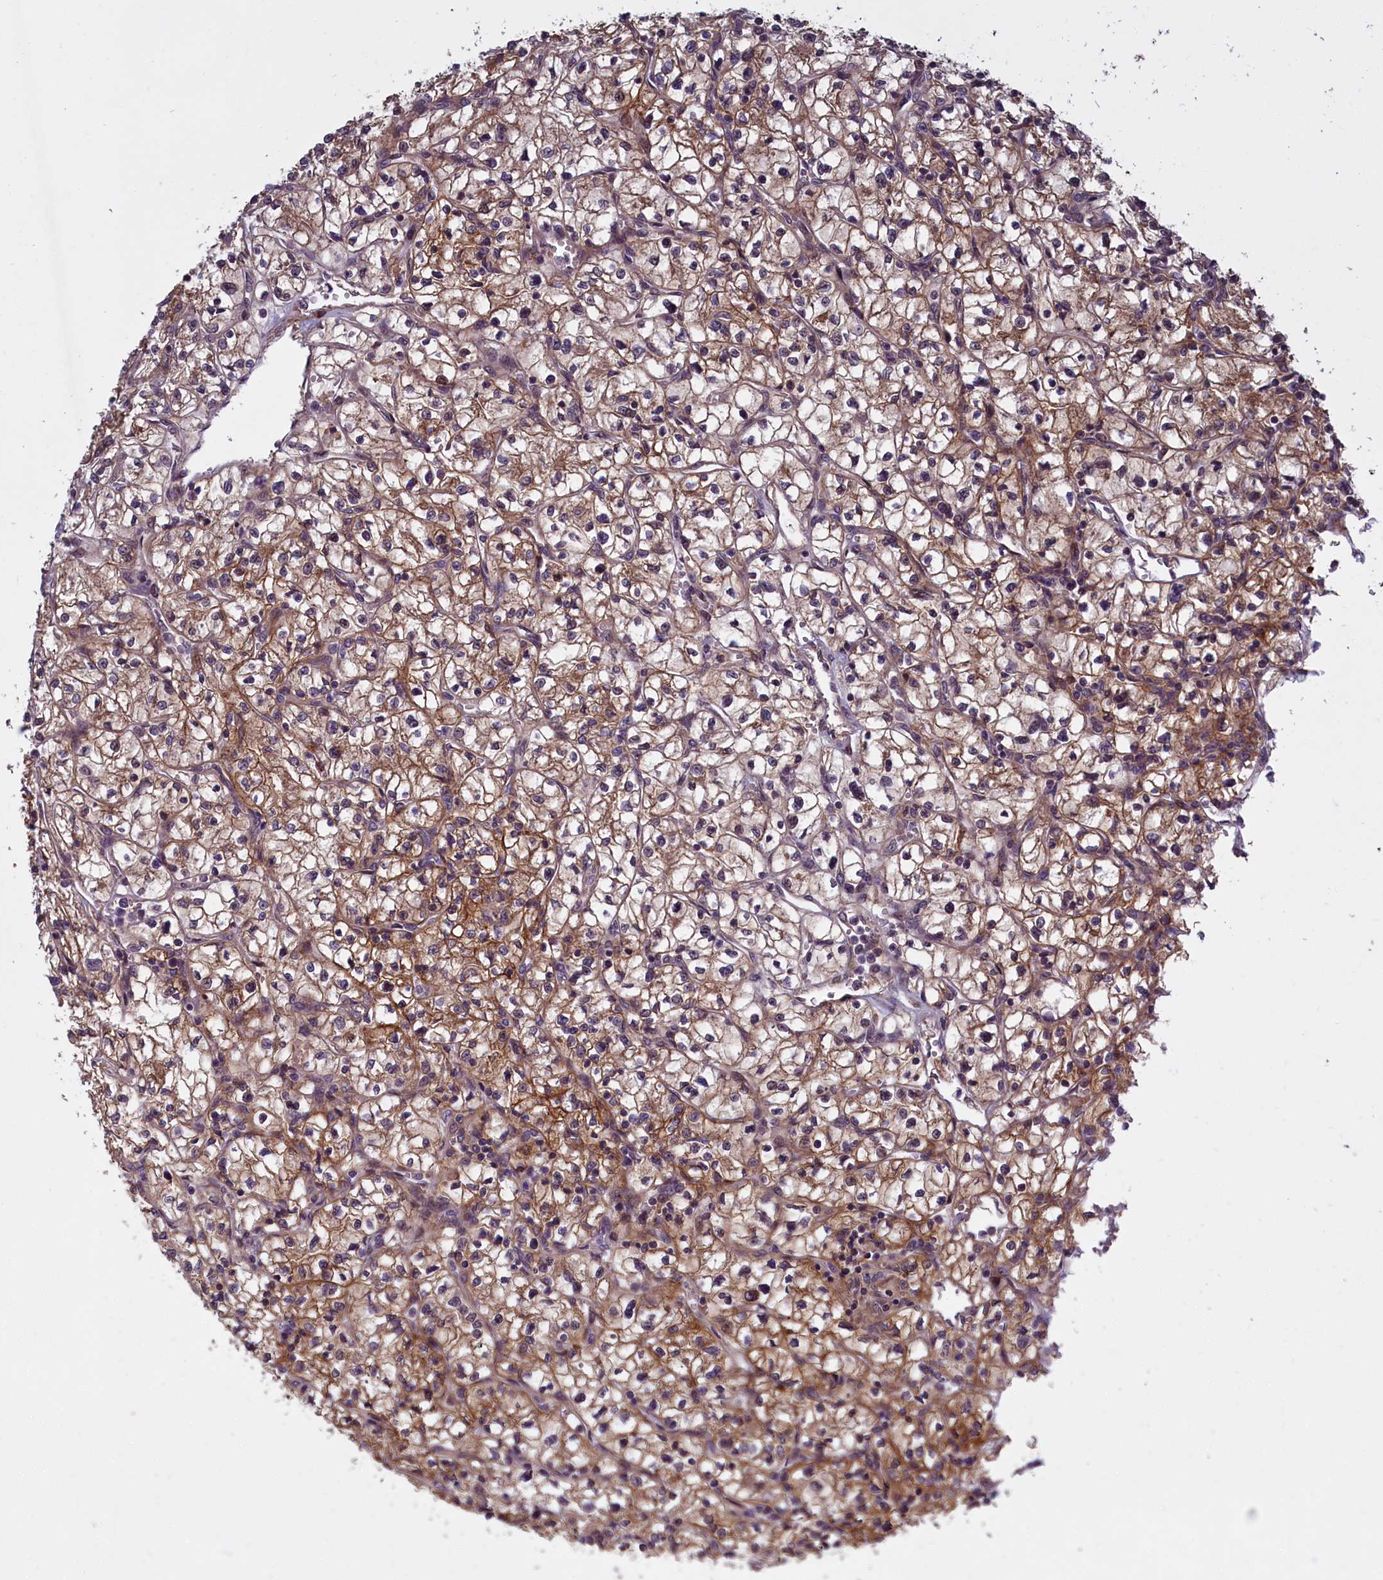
{"staining": {"intensity": "moderate", "quantity": "25%-75%", "location": "cytoplasmic/membranous"}, "tissue": "renal cancer", "cell_type": "Tumor cells", "image_type": "cancer", "snomed": [{"axis": "morphology", "description": "Adenocarcinoma, NOS"}, {"axis": "topography", "description": "Kidney"}], "caption": "This is a histology image of immunohistochemistry staining of renal cancer (adenocarcinoma), which shows moderate staining in the cytoplasmic/membranous of tumor cells.", "gene": "DENND1B", "patient": {"sex": "female", "age": 64}}